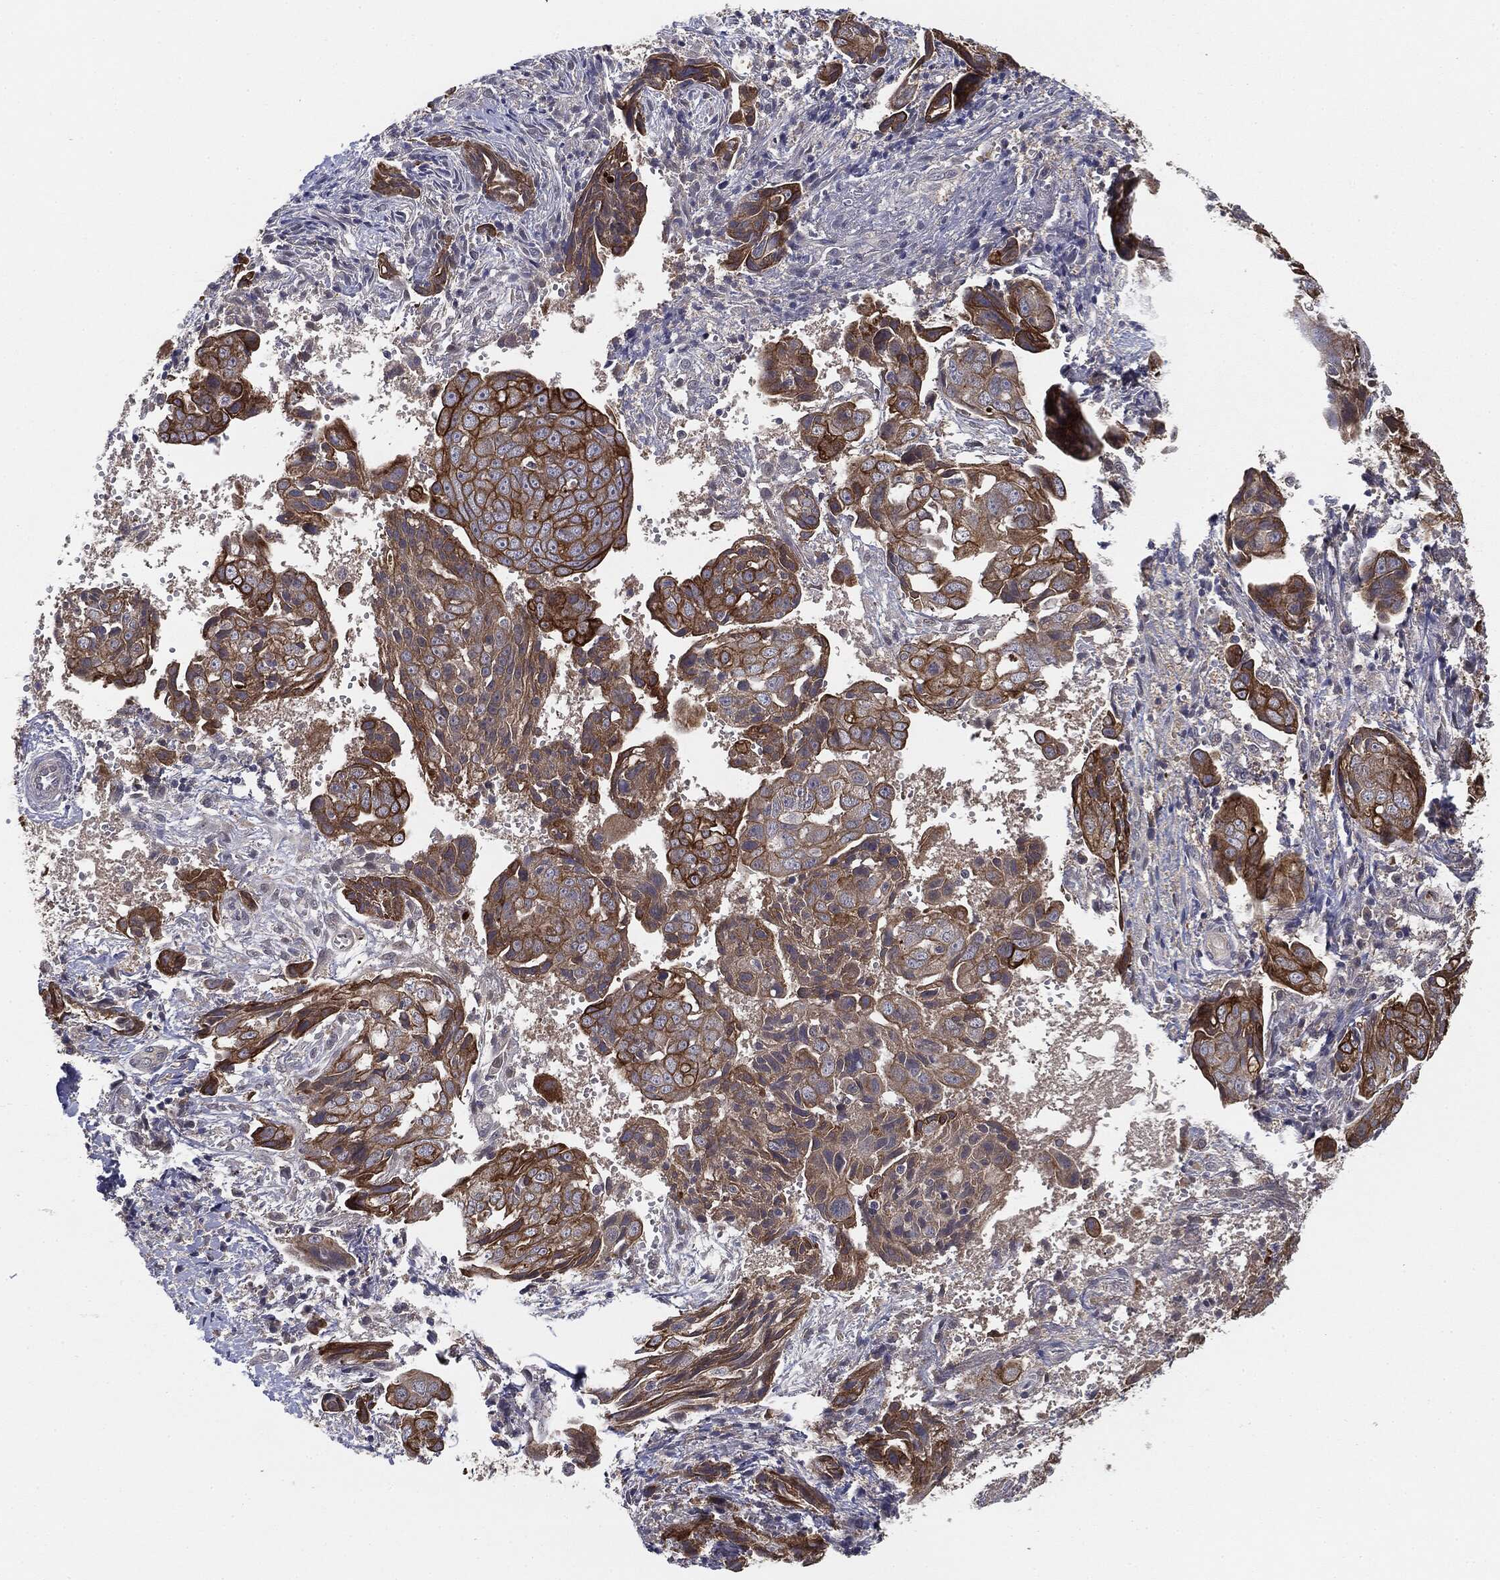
{"staining": {"intensity": "strong", "quantity": "25%-75%", "location": "cytoplasmic/membranous"}, "tissue": "ovarian cancer", "cell_type": "Tumor cells", "image_type": "cancer", "snomed": [{"axis": "morphology", "description": "Carcinoma, endometroid"}, {"axis": "topography", "description": "Ovary"}], "caption": "Ovarian cancer (endometroid carcinoma) was stained to show a protein in brown. There is high levels of strong cytoplasmic/membranous staining in approximately 25%-75% of tumor cells.", "gene": "KRT7", "patient": {"sex": "female", "age": 70}}